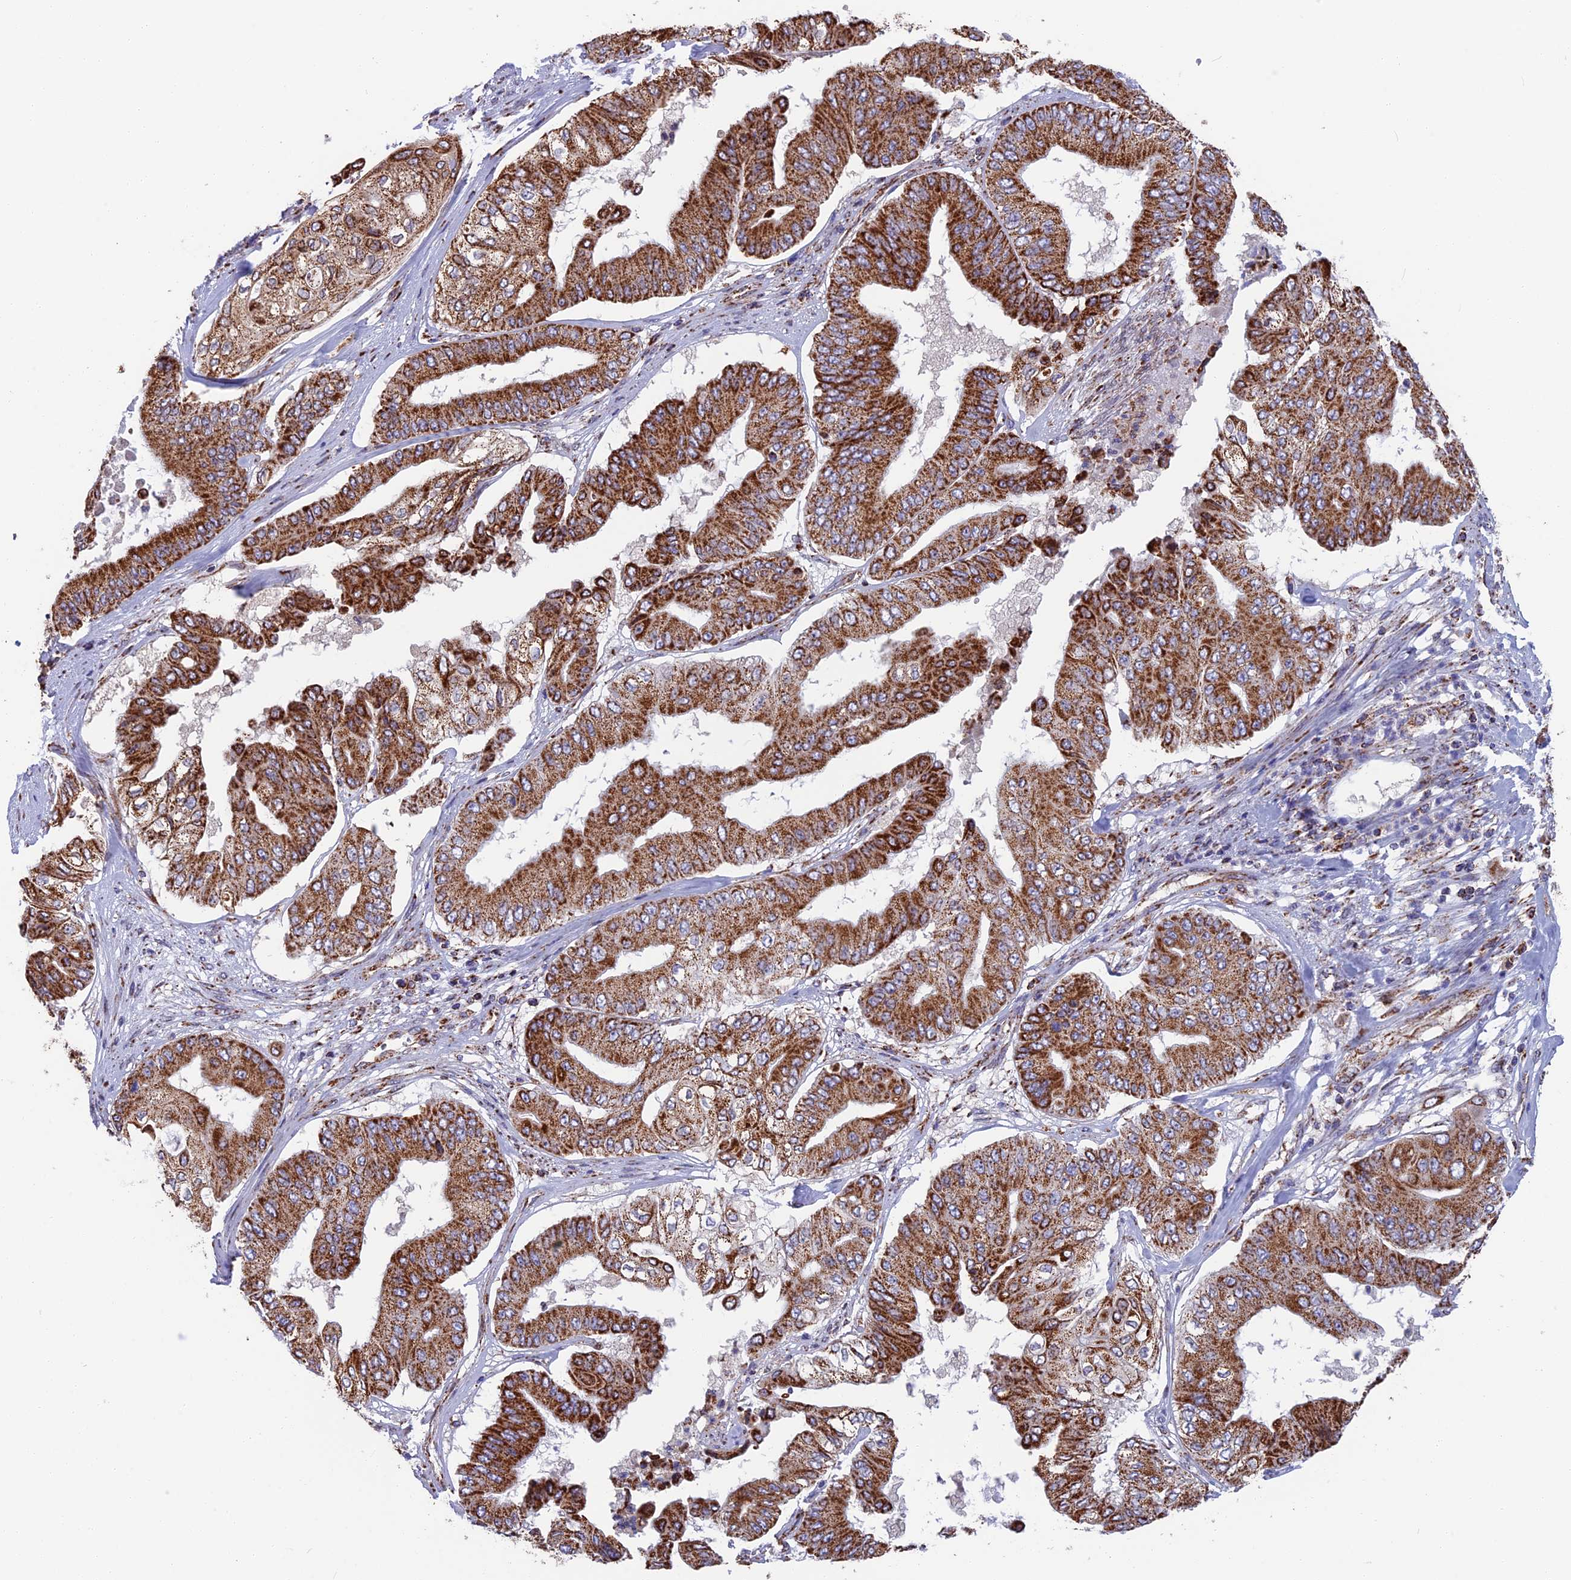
{"staining": {"intensity": "strong", "quantity": ">75%", "location": "cytoplasmic/membranous"}, "tissue": "pancreatic cancer", "cell_type": "Tumor cells", "image_type": "cancer", "snomed": [{"axis": "morphology", "description": "Adenocarcinoma, NOS"}, {"axis": "topography", "description": "Pancreas"}], "caption": "Protein analysis of adenocarcinoma (pancreatic) tissue demonstrates strong cytoplasmic/membranous staining in about >75% of tumor cells.", "gene": "CS", "patient": {"sex": "female", "age": 77}}